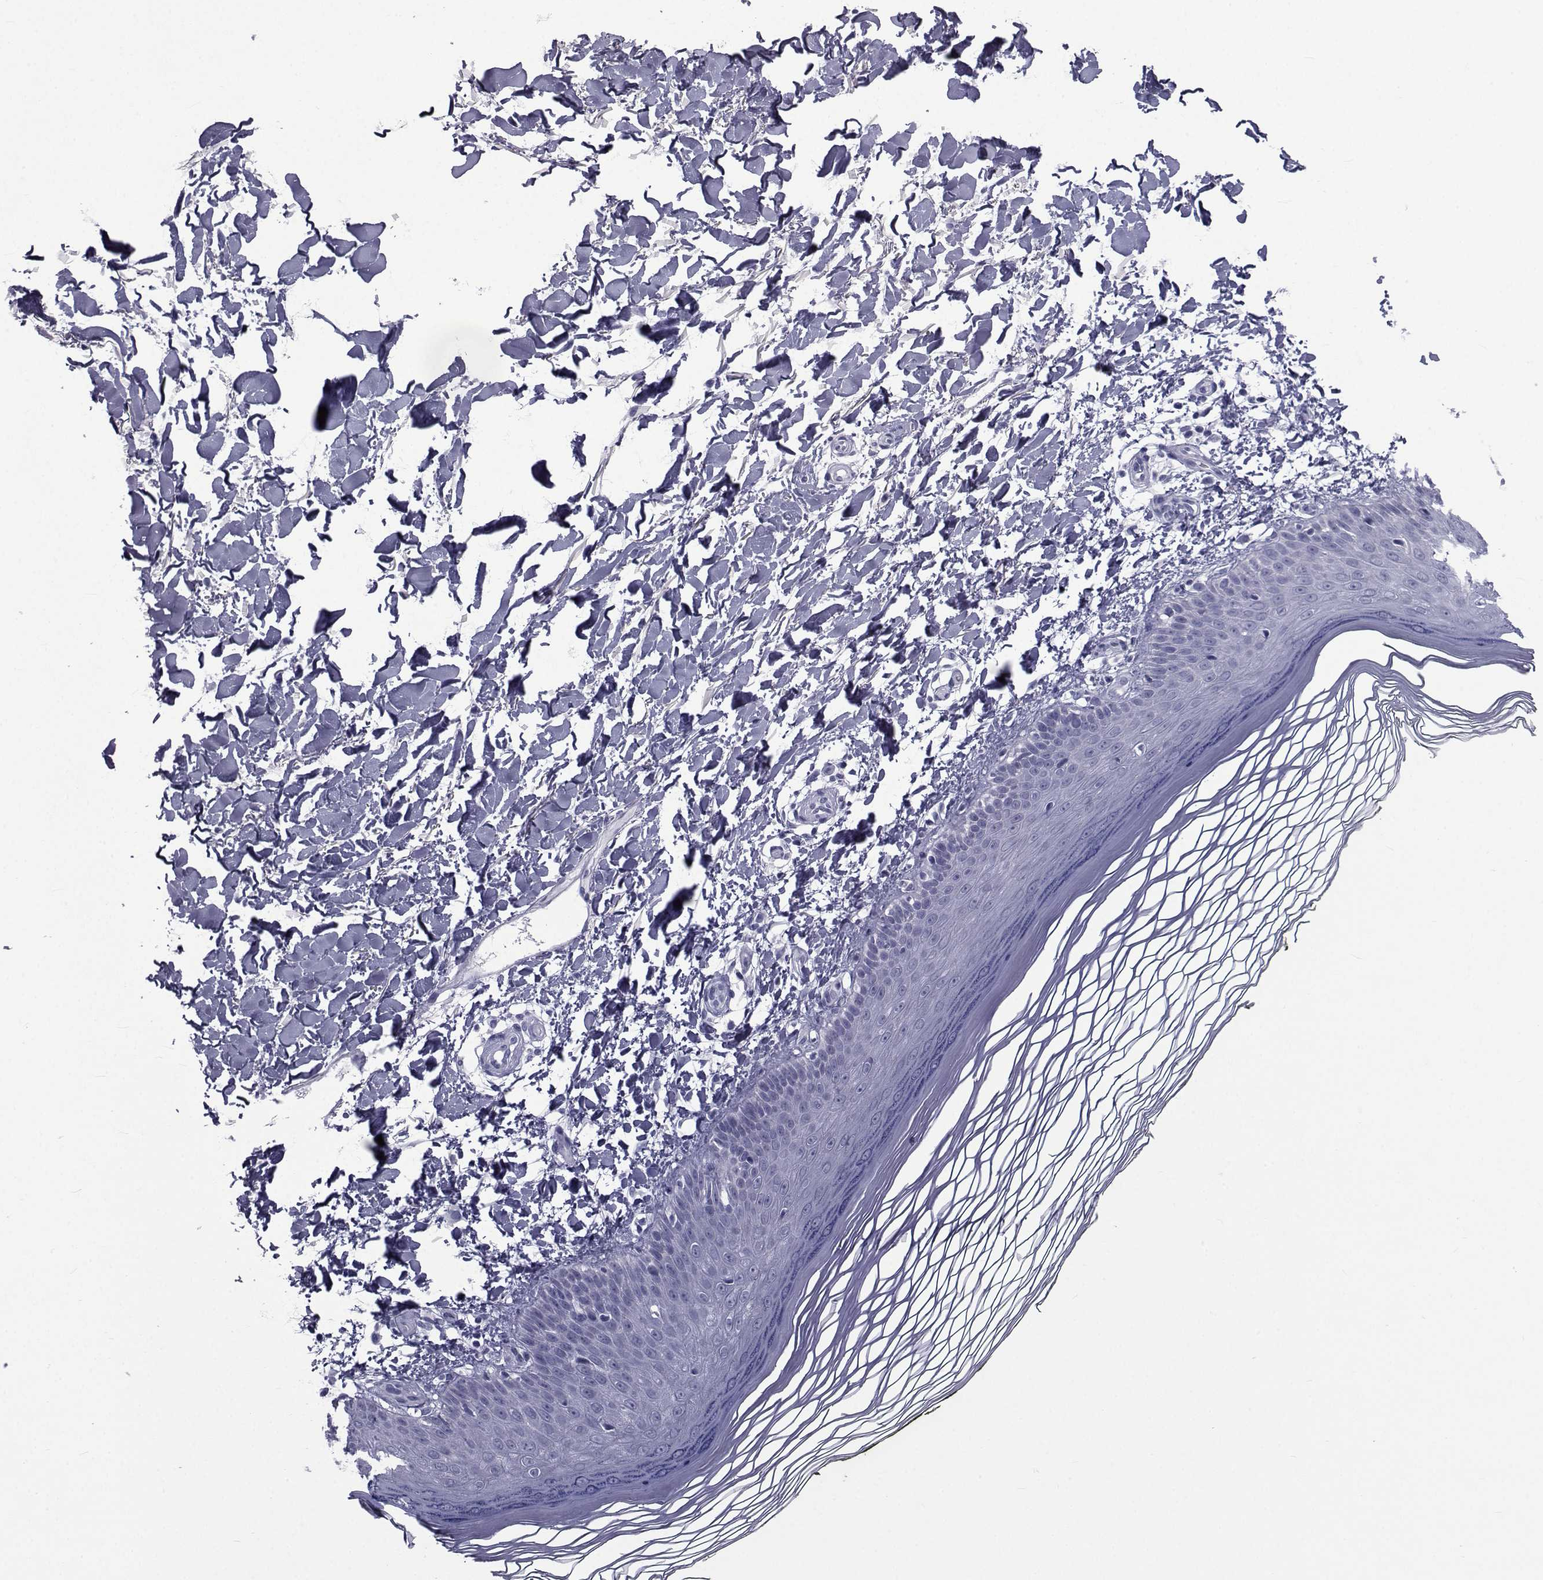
{"staining": {"intensity": "negative", "quantity": "none", "location": "none"}, "tissue": "skin", "cell_type": "Fibroblasts", "image_type": "normal", "snomed": [{"axis": "morphology", "description": "Normal tissue, NOS"}, {"axis": "topography", "description": "Skin"}], "caption": "The histopathology image exhibits no staining of fibroblasts in unremarkable skin. (Brightfield microscopy of DAB (3,3'-diaminobenzidine) immunohistochemistry at high magnification).", "gene": "PDE6G", "patient": {"sex": "female", "age": 62}}